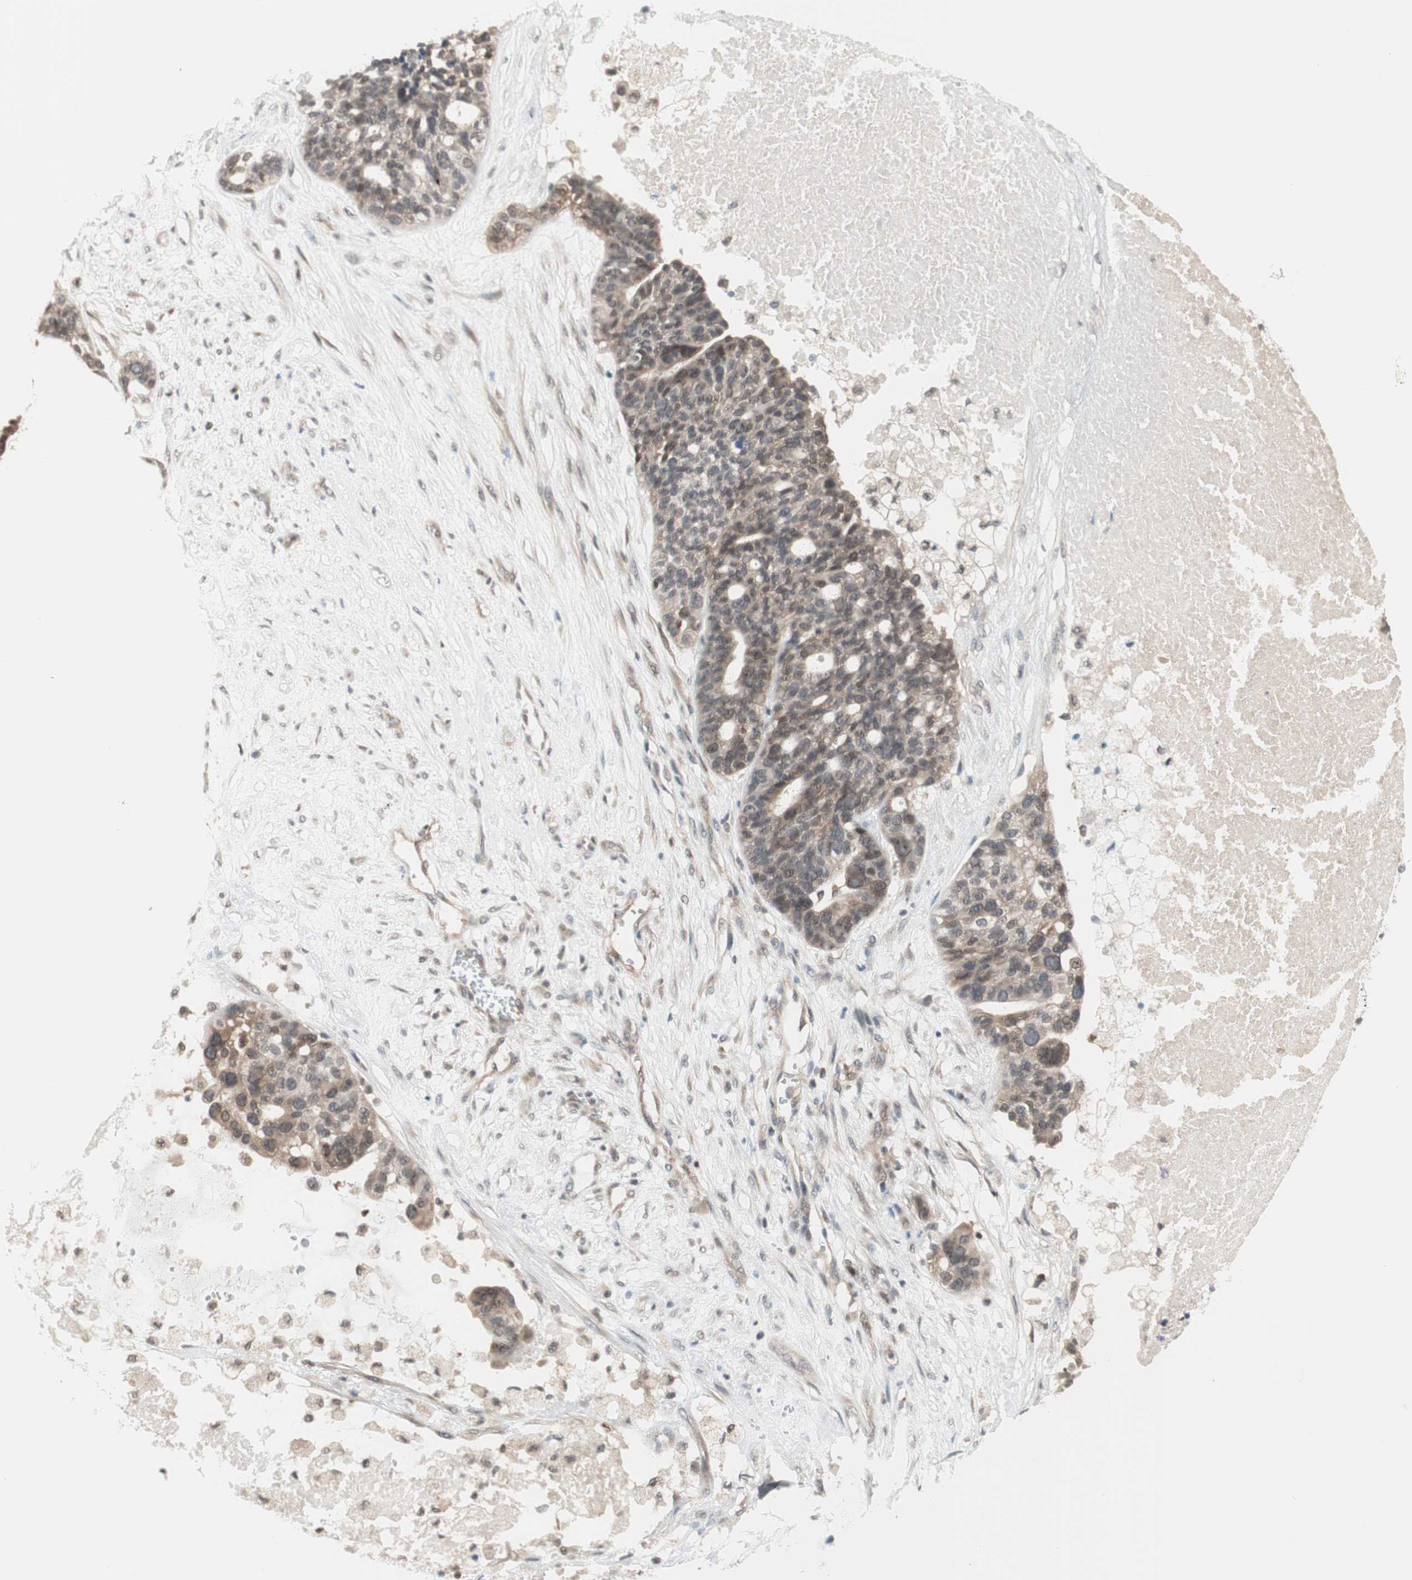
{"staining": {"intensity": "moderate", "quantity": "25%-75%", "location": "cytoplasmic/membranous"}, "tissue": "ovarian cancer", "cell_type": "Tumor cells", "image_type": "cancer", "snomed": [{"axis": "morphology", "description": "Cystadenocarcinoma, serous, NOS"}, {"axis": "topography", "description": "Ovary"}], "caption": "Ovarian cancer (serous cystadenocarcinoma) stained with a protein marker reveals moderate staining in tumor cells.", "gene": "UBE2I", "patient": {"sex": "female", "age": 59}}